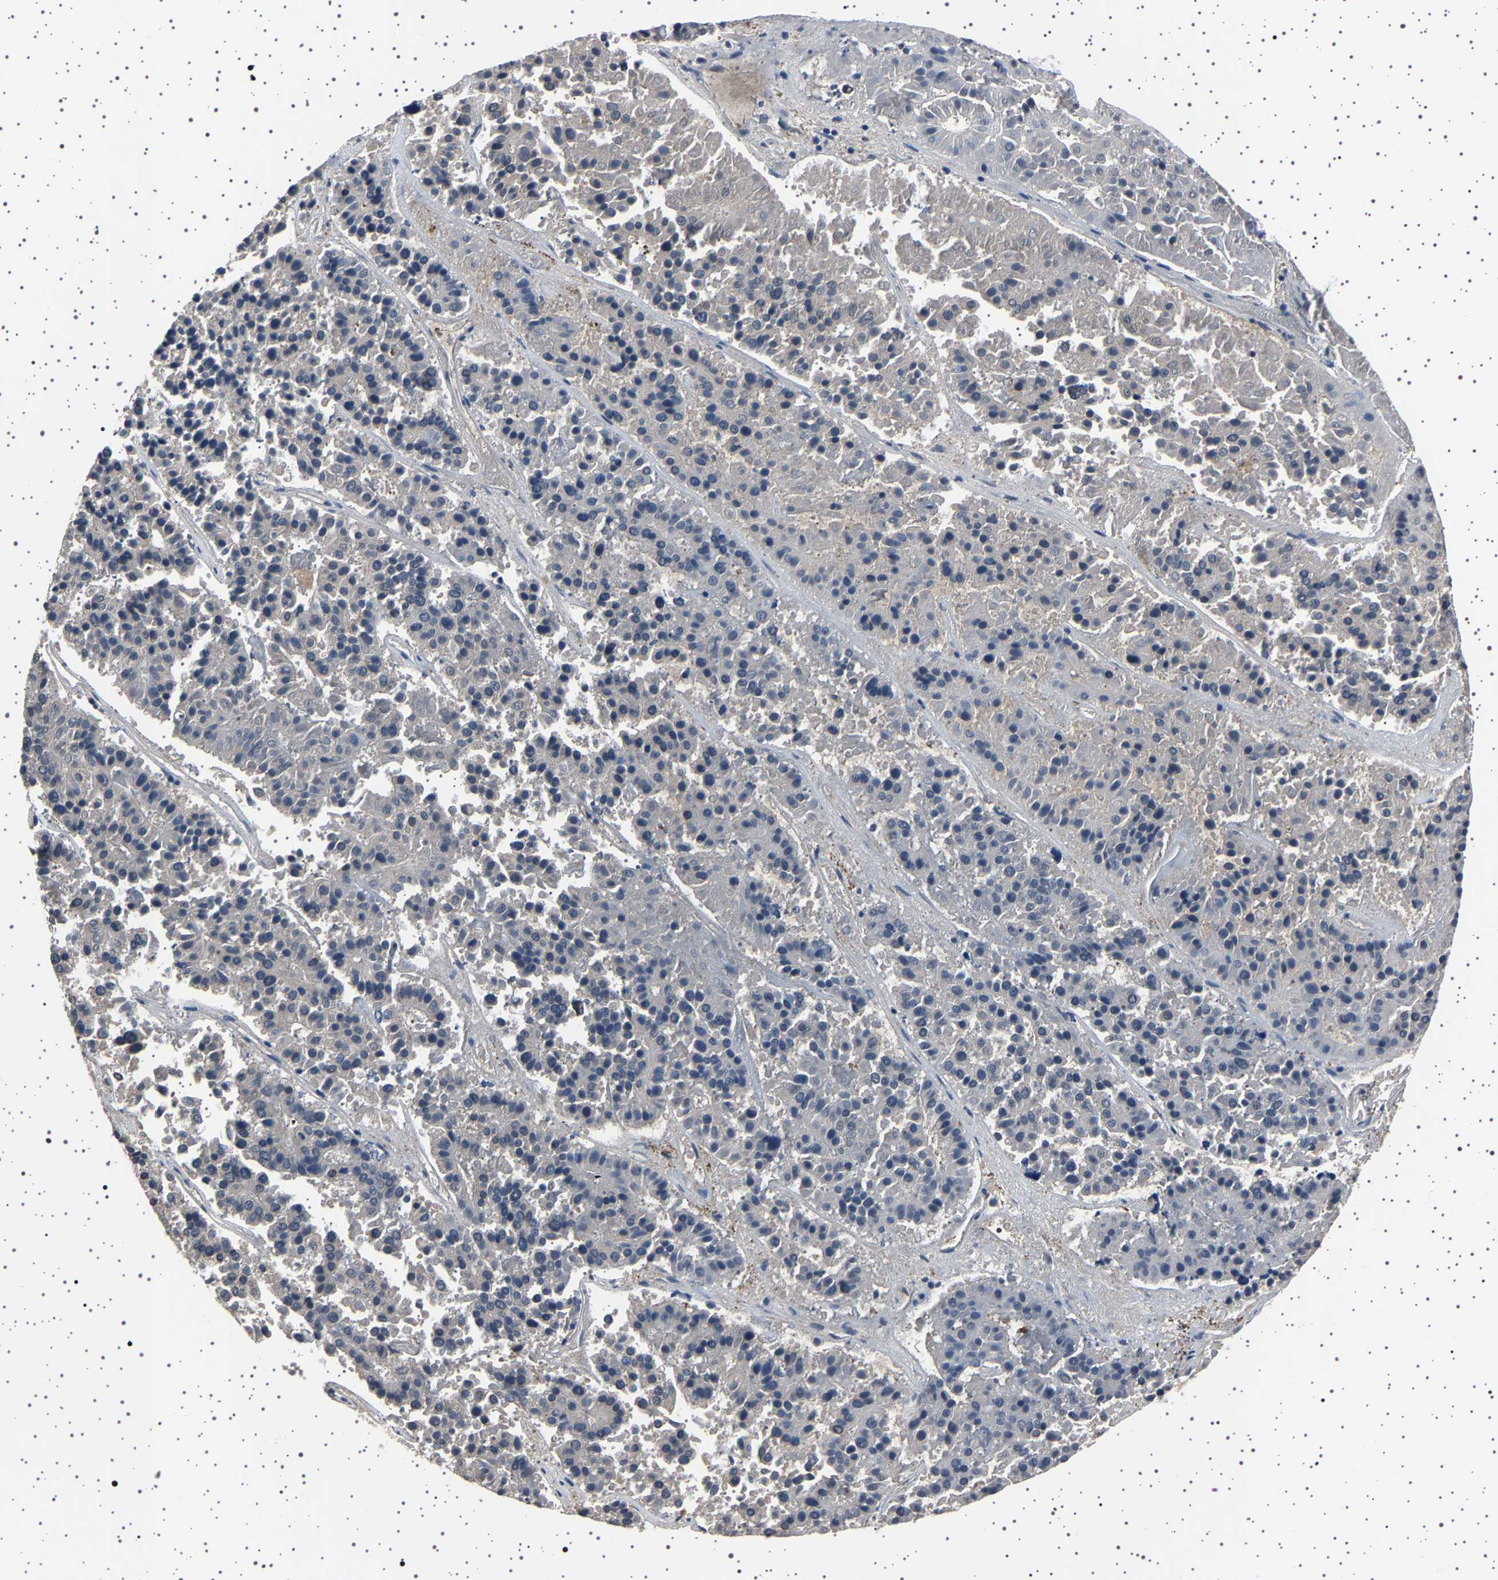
{"staining": {"intensity": "negative", "quantity": "none", "location": "none"}, "tissue": "pancreatic cancer", "cell_type": "Tumor cells", "image_type": "cancer", "snomed": [{"axis": "morphology", "description": "Adenocarcinoma, NOS"}, {"axis": "topography", "description": "Pancreas"}], "caption": "Immunohistochemical staining of pancreatic cancer demonstrates no significant positivity in tumor cells.", "gene": "NCKAP1", "patient": {"sex": "male", "age": 50}}